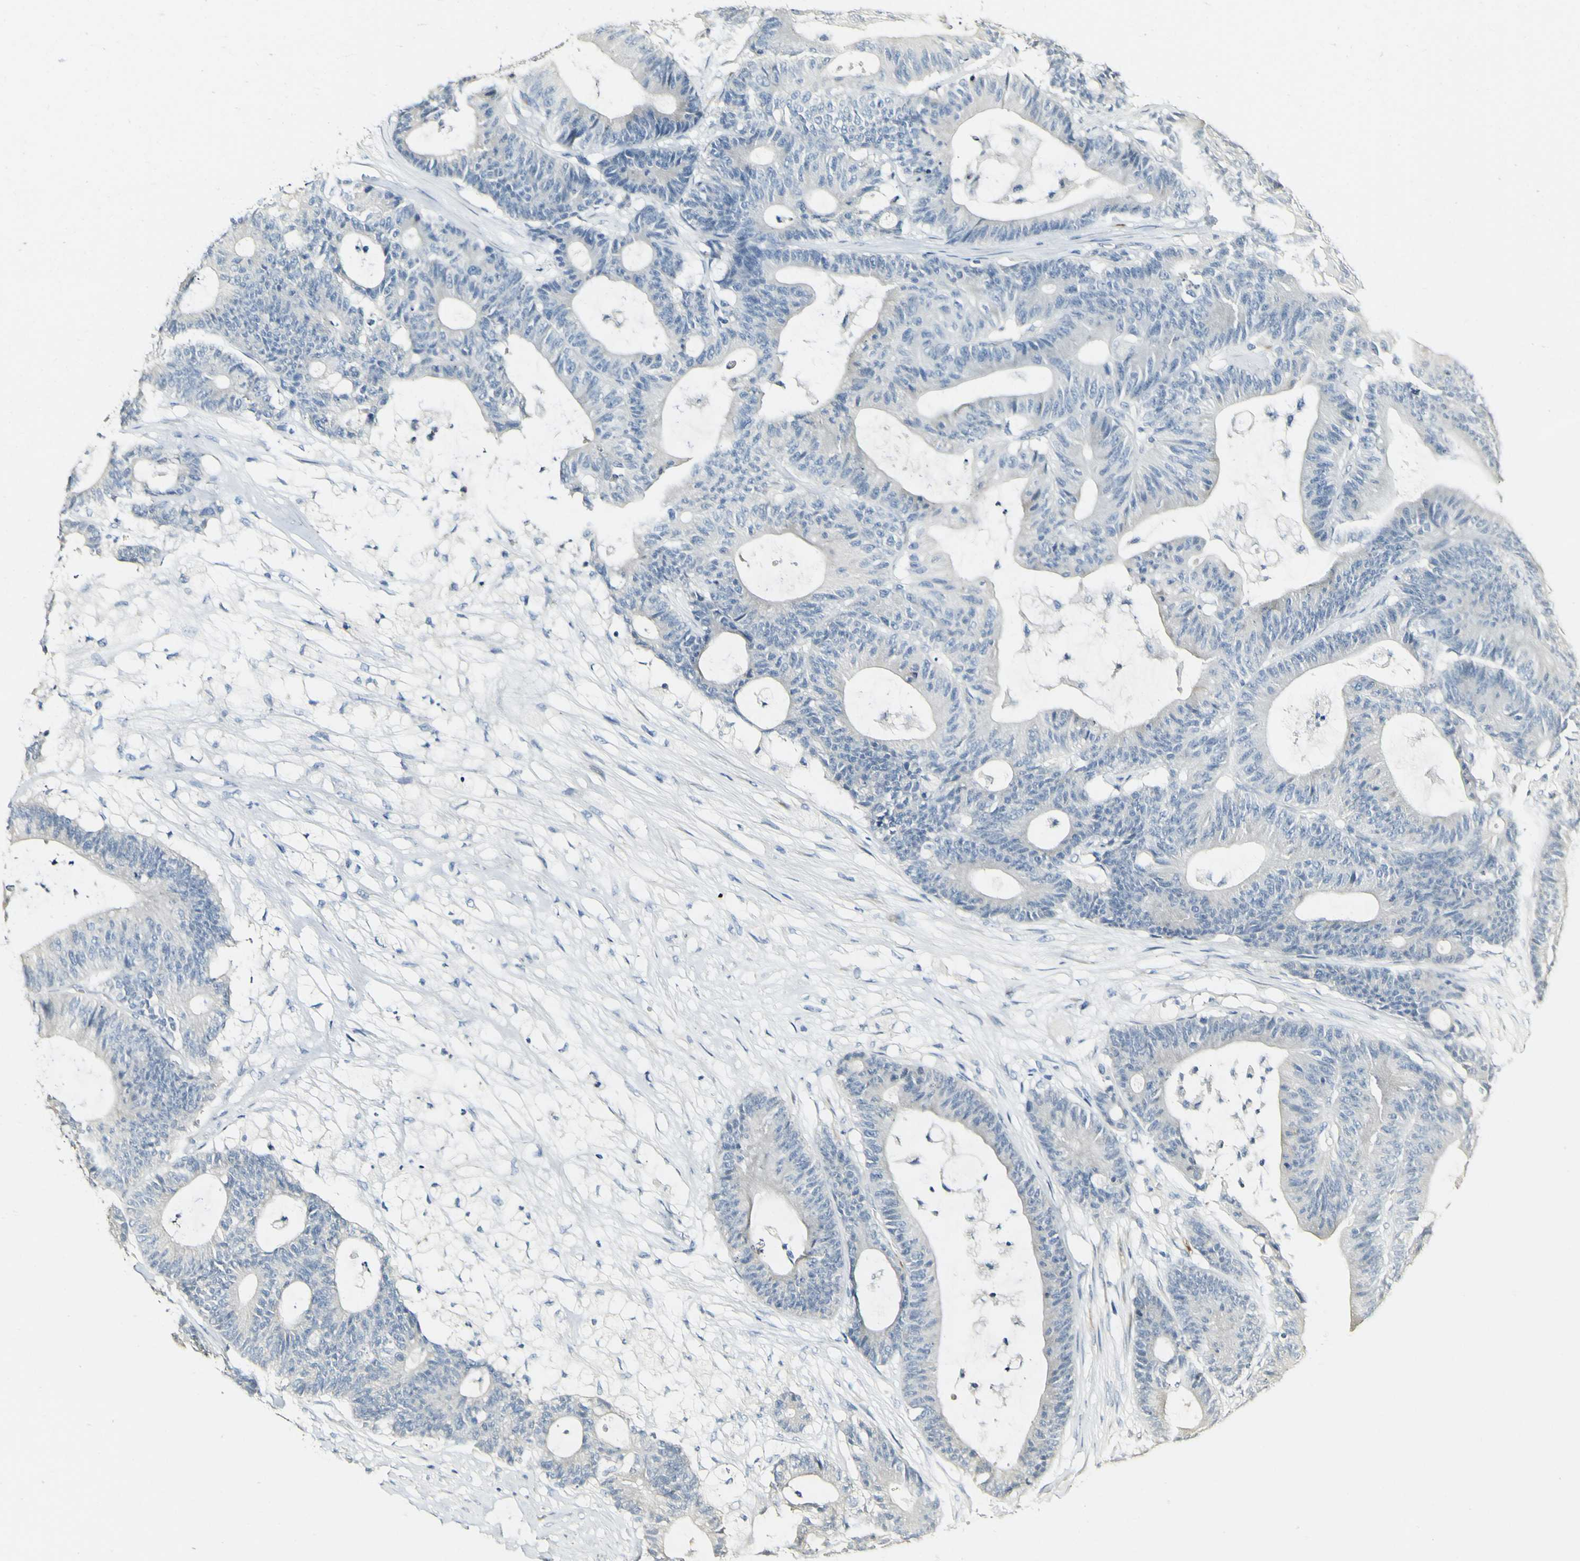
{"staining": {"intensity": "negative", "quantity": "none", "location": "none"}, "tissue": "colorectal cancer", "cell_type": "Tumor cells", "image_type": "cancer", "snomed": [{"axis": "morphology", "description": "Adenocarcinoma, NOS"}, {"axis": "topography", "description": "Colon"}], "caption": "Colorectal cancer (adenocarcinoma) was stained to show a protein in brown. There is no significant positivity in tumor cells.", "gene": "FMO3", "patient": {"sex": "female", "age": 84}}